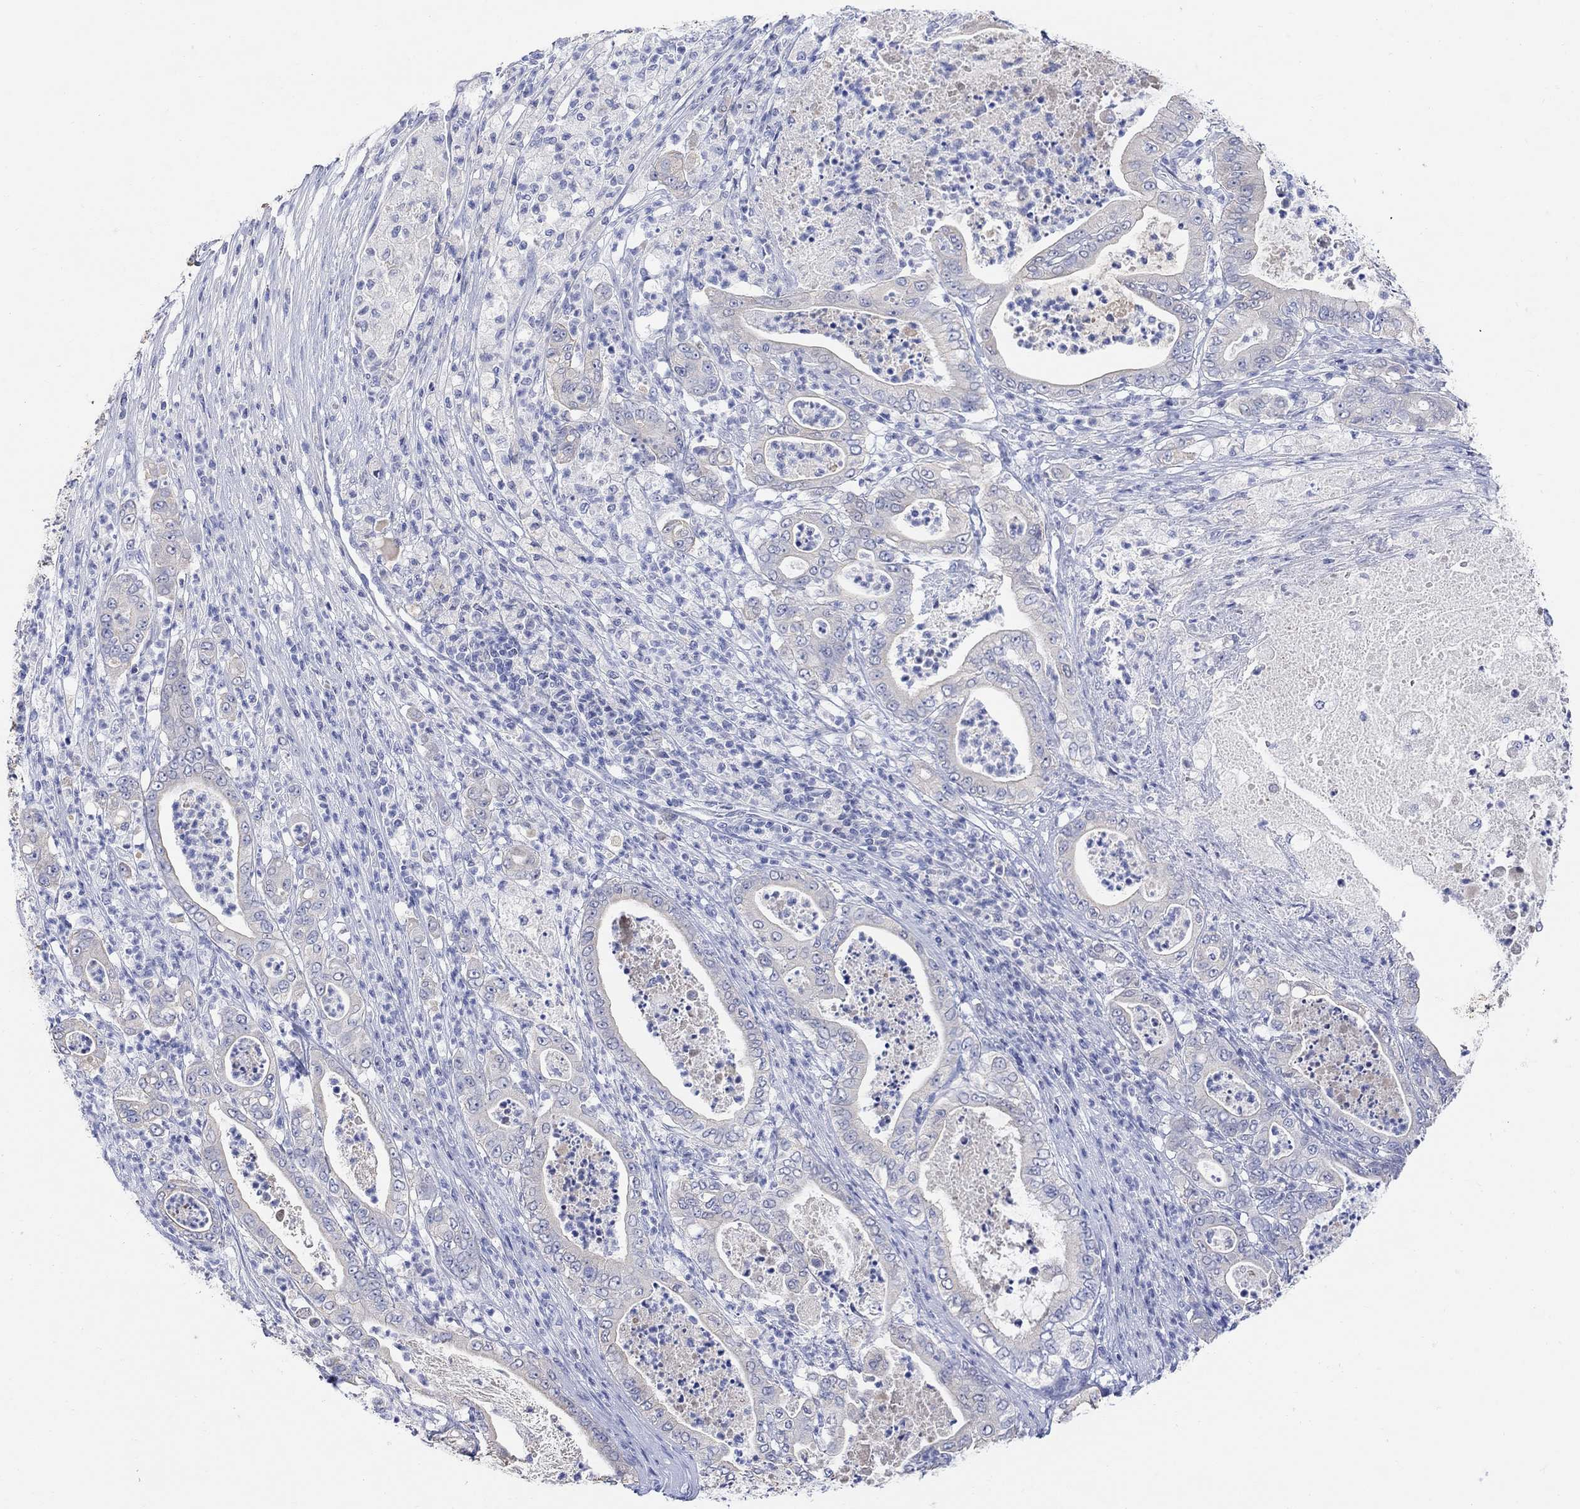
{"staining": {"intensity": "negative", "quantity": "none", "location": "none"}, "tissue": "pancreatic cancer", "cell_type": "Tumor cells", "image_type": "cancer", "snomed": [{"axis": "morphology", "description": "Adenocarcinoma, NOS"}, {"axis": "topography", "description": "Pancreas"}], "caption": "A photomicrograph of adenocarcinoma (pancreatic) stained for a protein reveals no brown staining in tumor cells.", "gene": "TYR", "patient": {"sex": "male", "age": 71}}